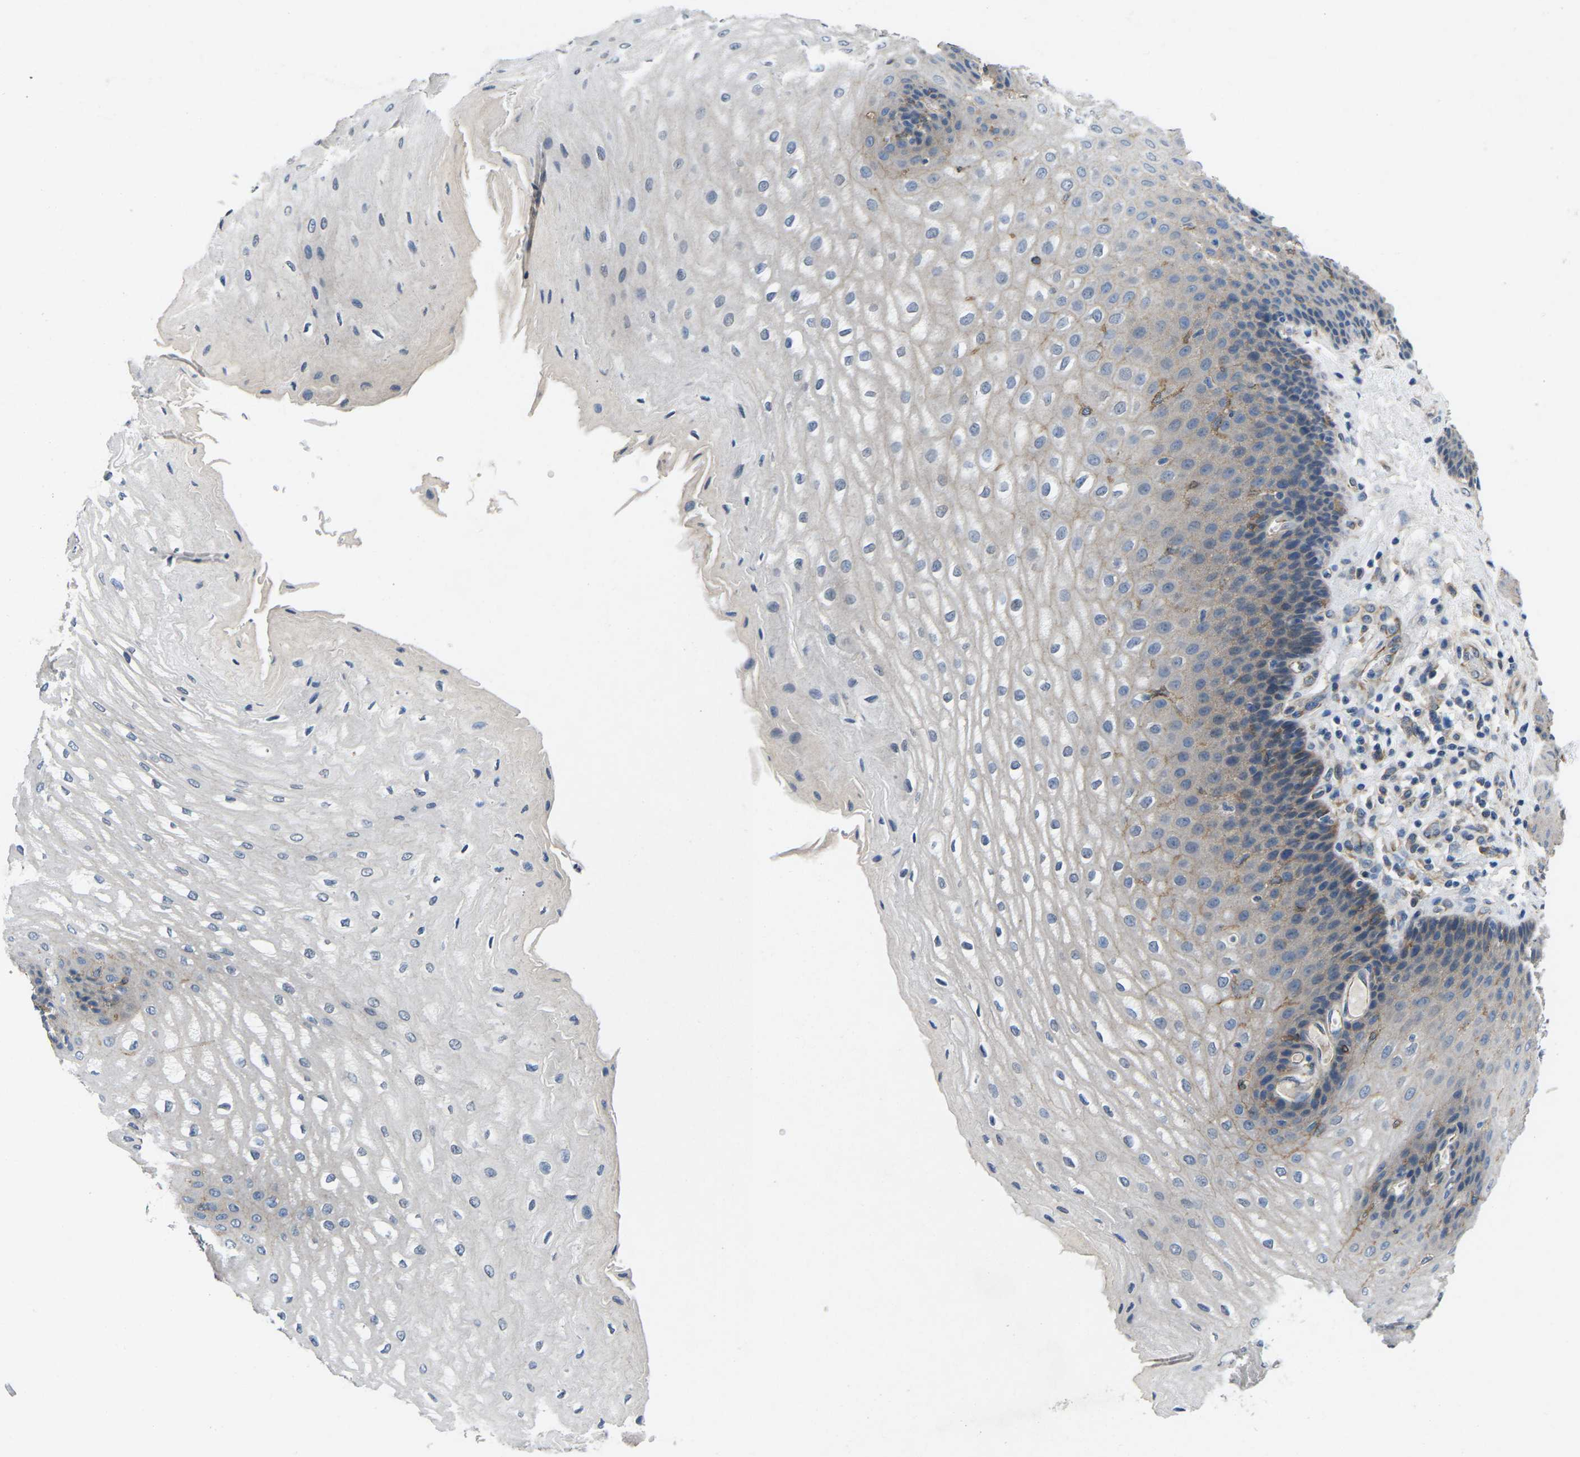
{"staining": {"intensity": "weak", "quantity": "25%-75%", "location": "cytoplasmic/membranous"}, "tissue": "esophagus", "cell_type": "Squamous epithelial cells", "image_type": "normal", "snomed": [{"axis": "morphology", "description": "Normal tissue, NOS"}, {"axis": "topography", "description": "Esophagus"}], "caption": "Protein staining by immunohistochemistry (IHC) shows weak cytoplasmic/membranous staining in about 25%-75% of squamous epithelial cells in unremarkable esophagus. Using DAB (brown) and hematoxylin (blue) stains, captured at high magnification using brightfield microscopy.", "gene": "CTNND1", "patient": {"sex": "male", "age": 54}}